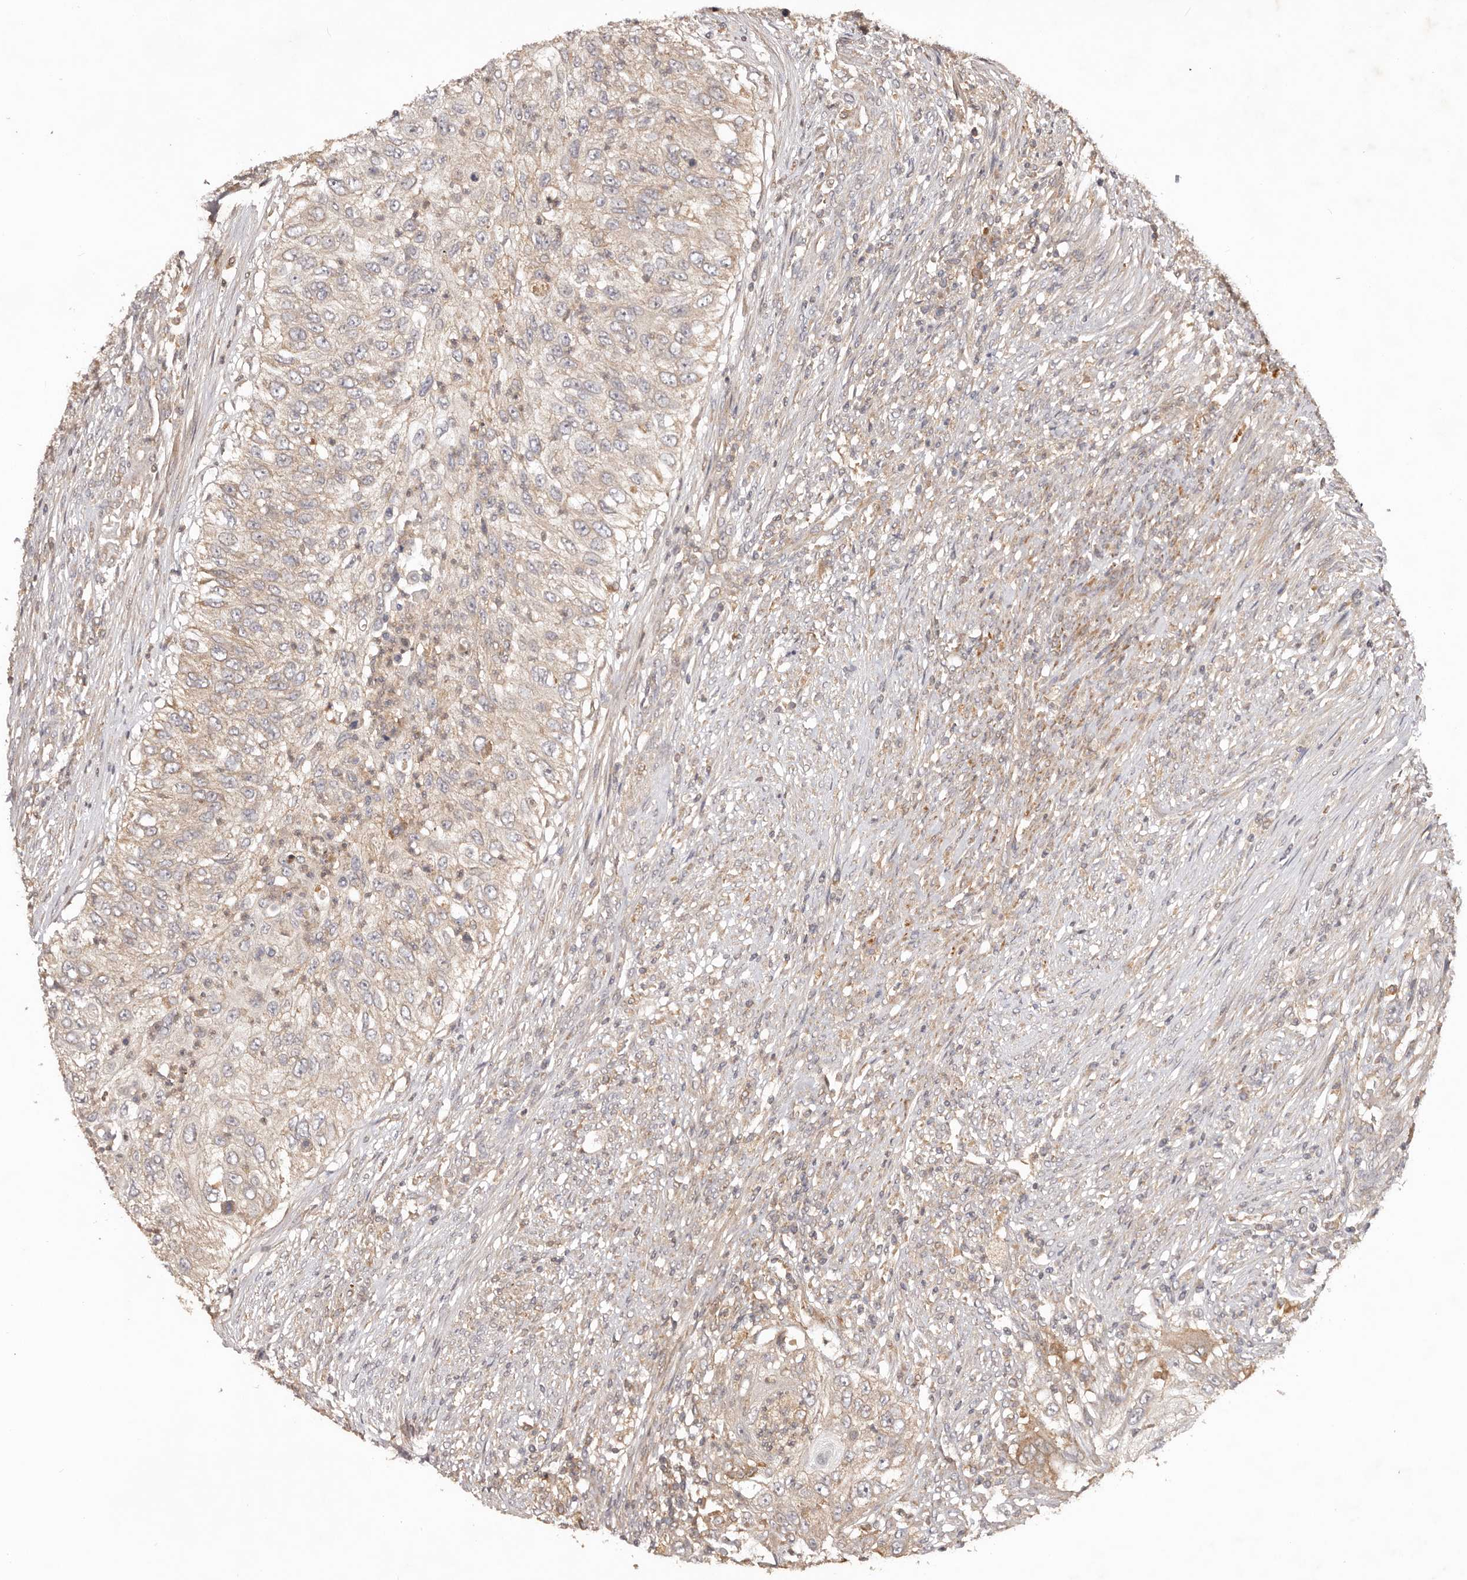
{"staining": {"intensity": "weak", "quantity": "<25%", "location": "cytoplasmic/membranous"}, "tissue": "urothelial cancer", "cell_type": "Tumor cells", "image_type": "cancer", "snomed": [{"axis": "morphology", "description": "Urothelial carcinoma, High grade"}, {"axis": "topography", "description": "Urinary bladder"}], "caption": "Immunohistochemistry (IHC) histopathology image of human high-grade urothelial carcinoma stained for a protein (brown), which reveals no positivity in tumor cells.", "gene": "PKIB", "patient": {"sex": "female", "age": 60}}